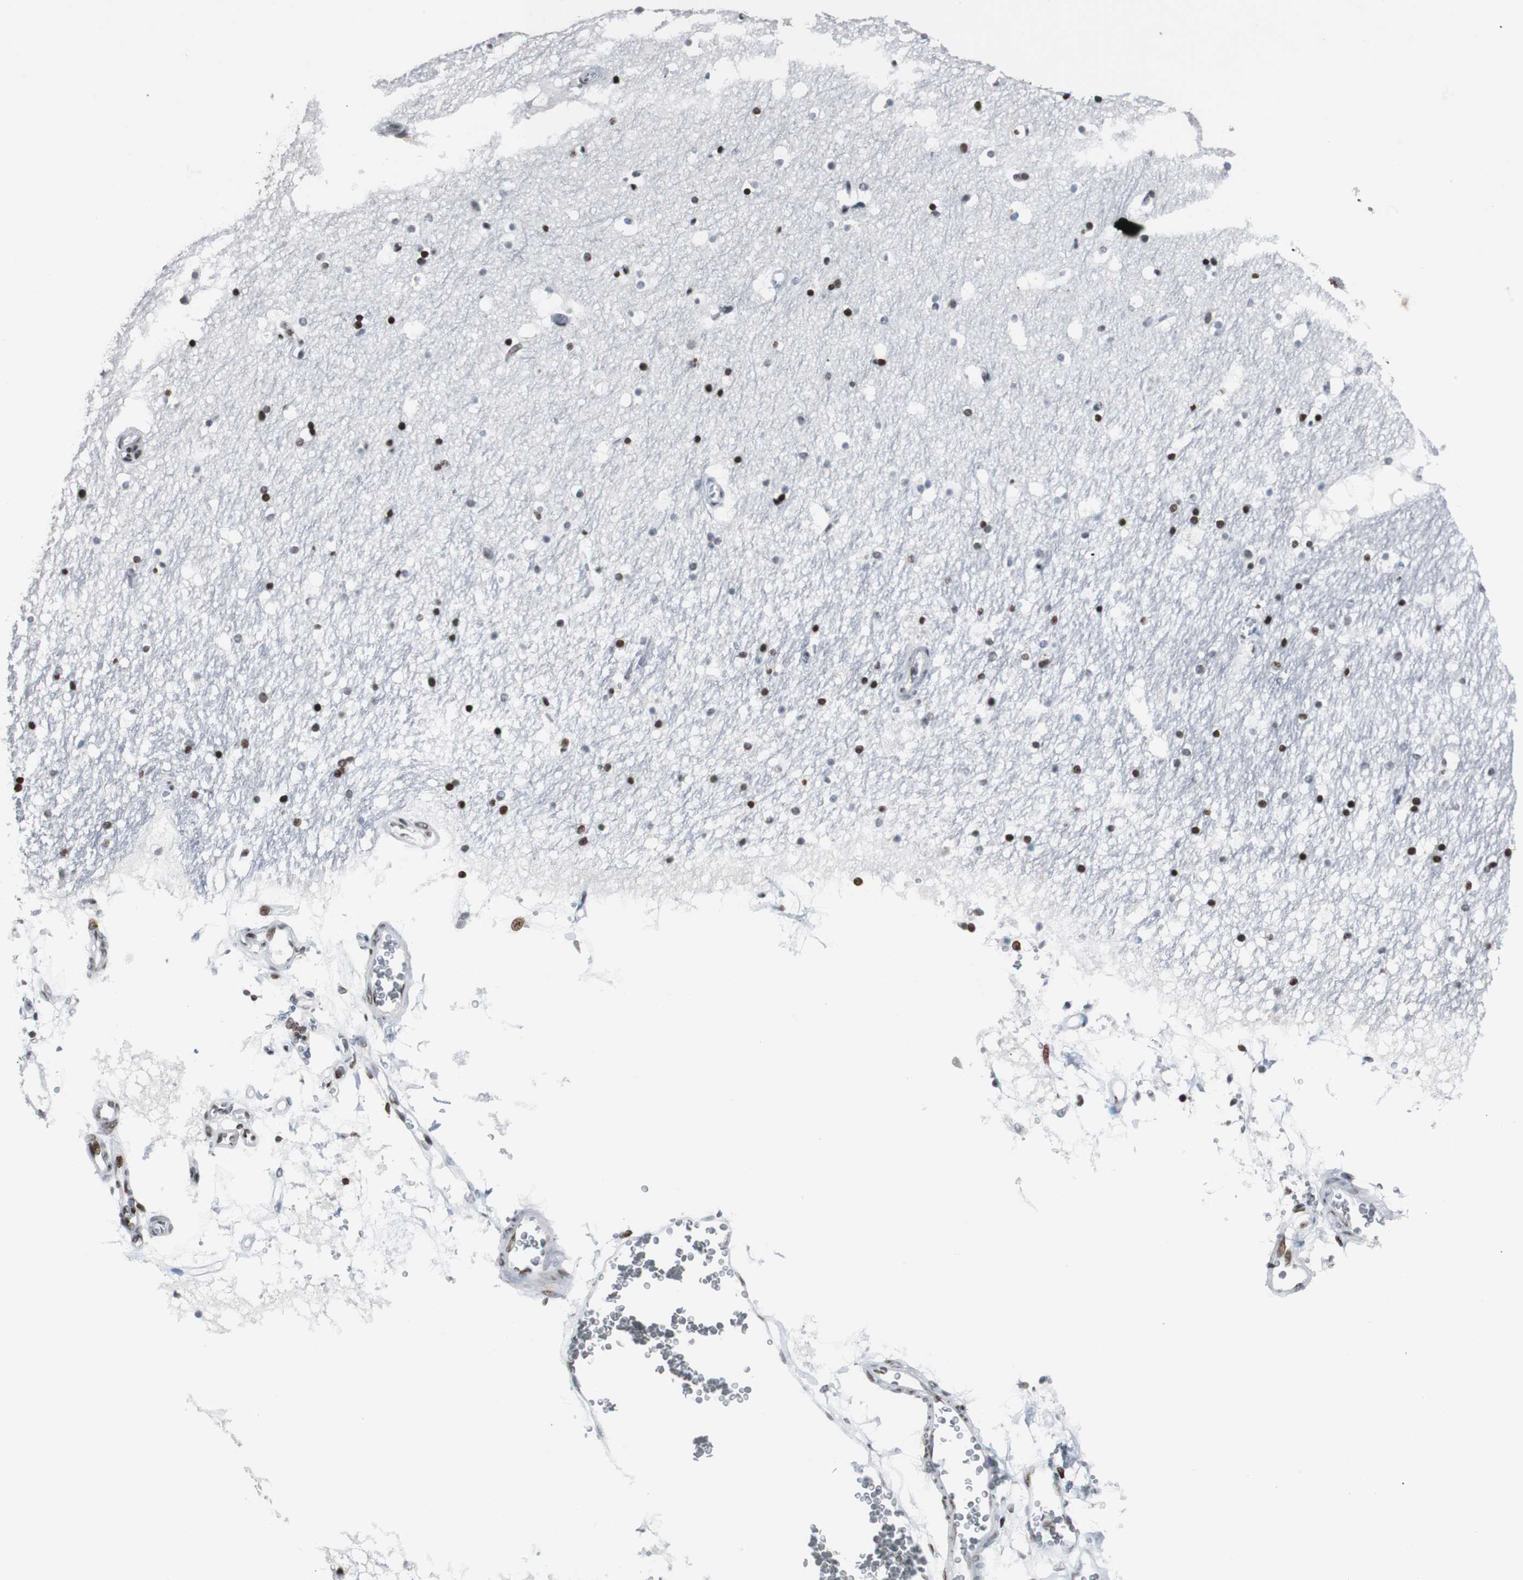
{"staining": {"intensity": "strong", "quantity": "25%-75%", "location": "nuclear"}, "tissue": "hippocampus", "cell_type": "Glial cells", "image_type": "normal", "snomed": [{"axis": "morphology", "description": "Normal tissue, NOS"}, {"axis": "topography", "description": "Hippocampus"}], "caption": "High-power microscopy captured an immunohistochemistry (IHC) photomicrograph of unremarkable hippocampus, revealing strong nuclear staining in approximately 25%-75% of glial cells.", "gene": "PAXIP1", "patient": {"sex": "male", "age": 45}}